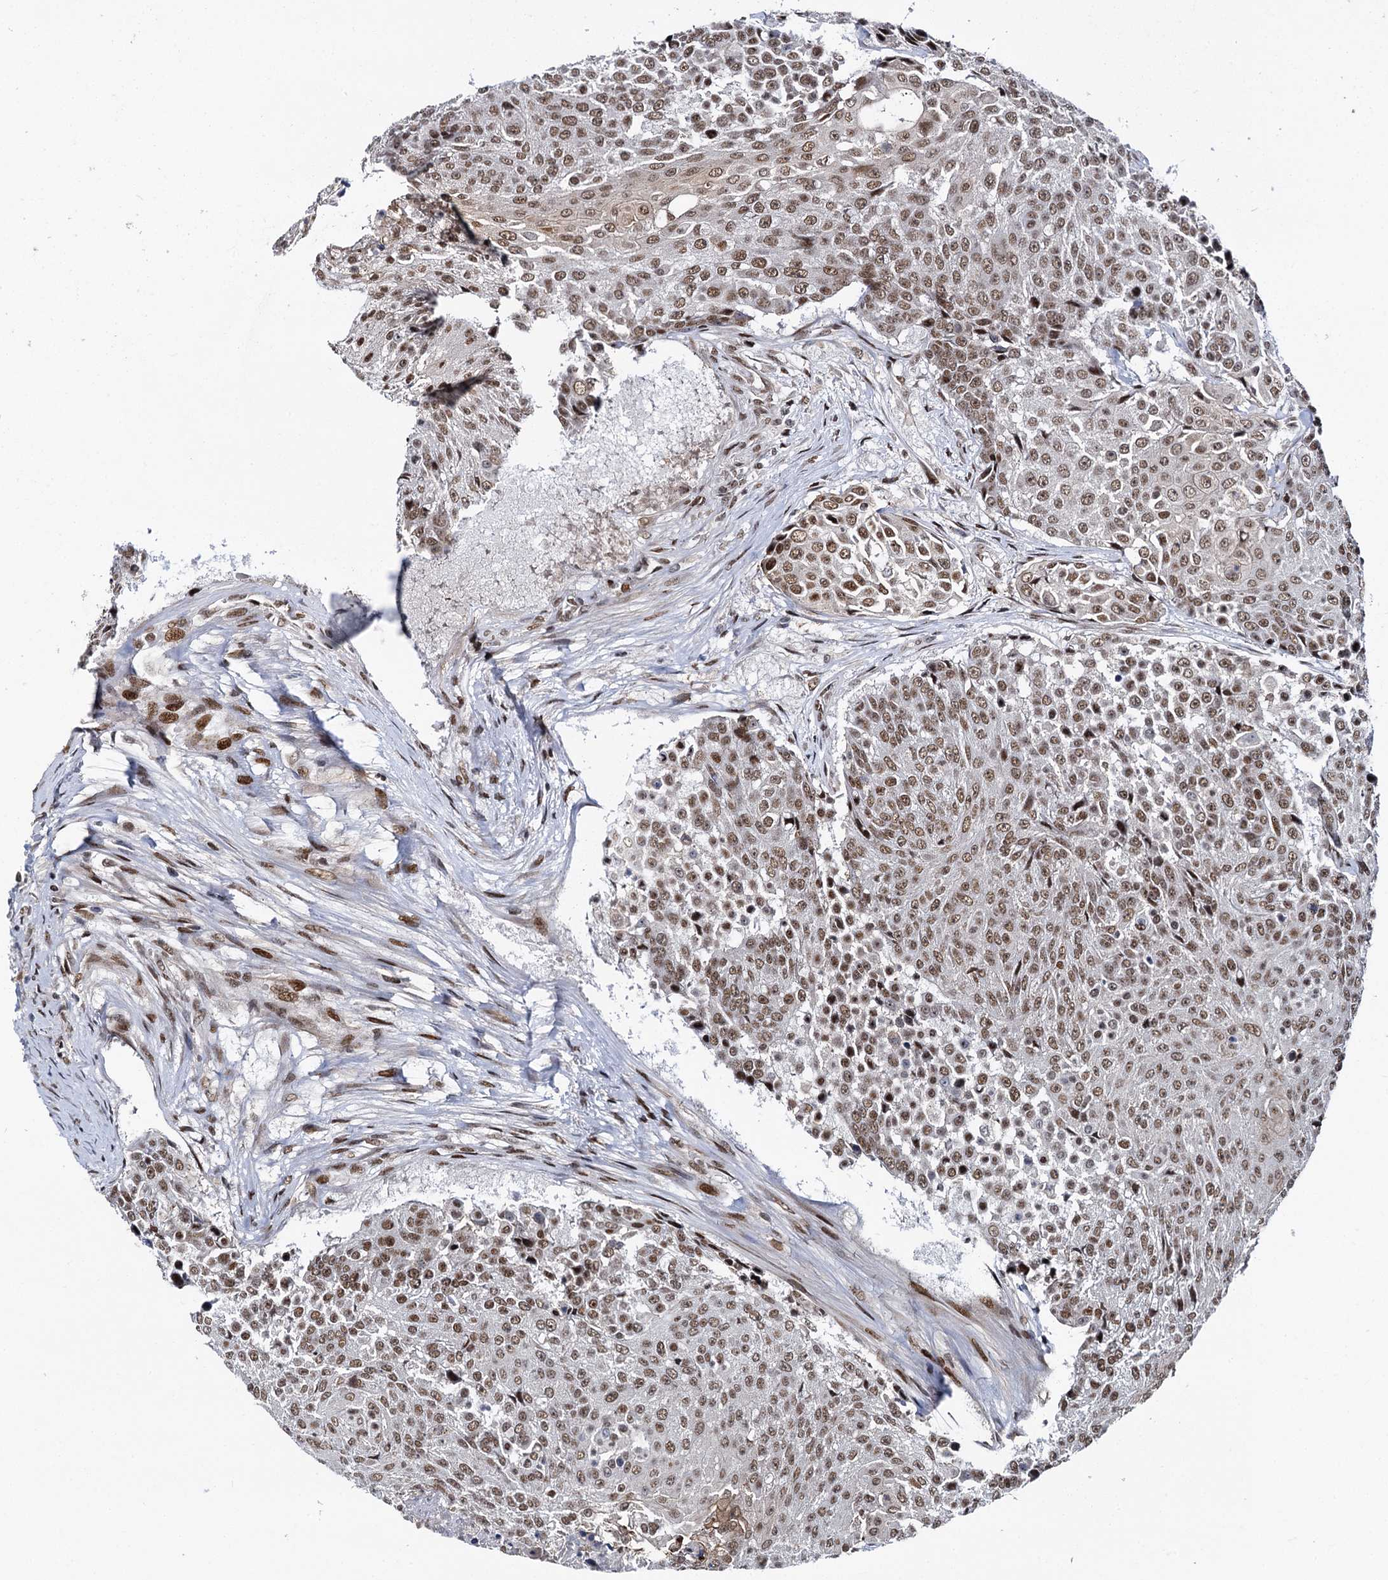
{"staining": {"intensity": "moderate", "quantity": ">75%", "location": "nuclear"}, "tissue": "urothelial cancer", "cell_type": "Tumor cells", "image_type": "cancer", "snomed": [{"axis": "morphology", "description": "Urothelial carcinoma, High grade"}, {"axis": "topography", "description": "Urinary bladder"}], "caption": "The immunohistochemical stain labels moderate nuclear expression in tumor cells of urothelial cancer tissue. Immunohistochemistry stains the protein in brown and the nuclei are stained blue.", "gene": "RUFY2", "patient": {"sex": "female", "age": 63}}